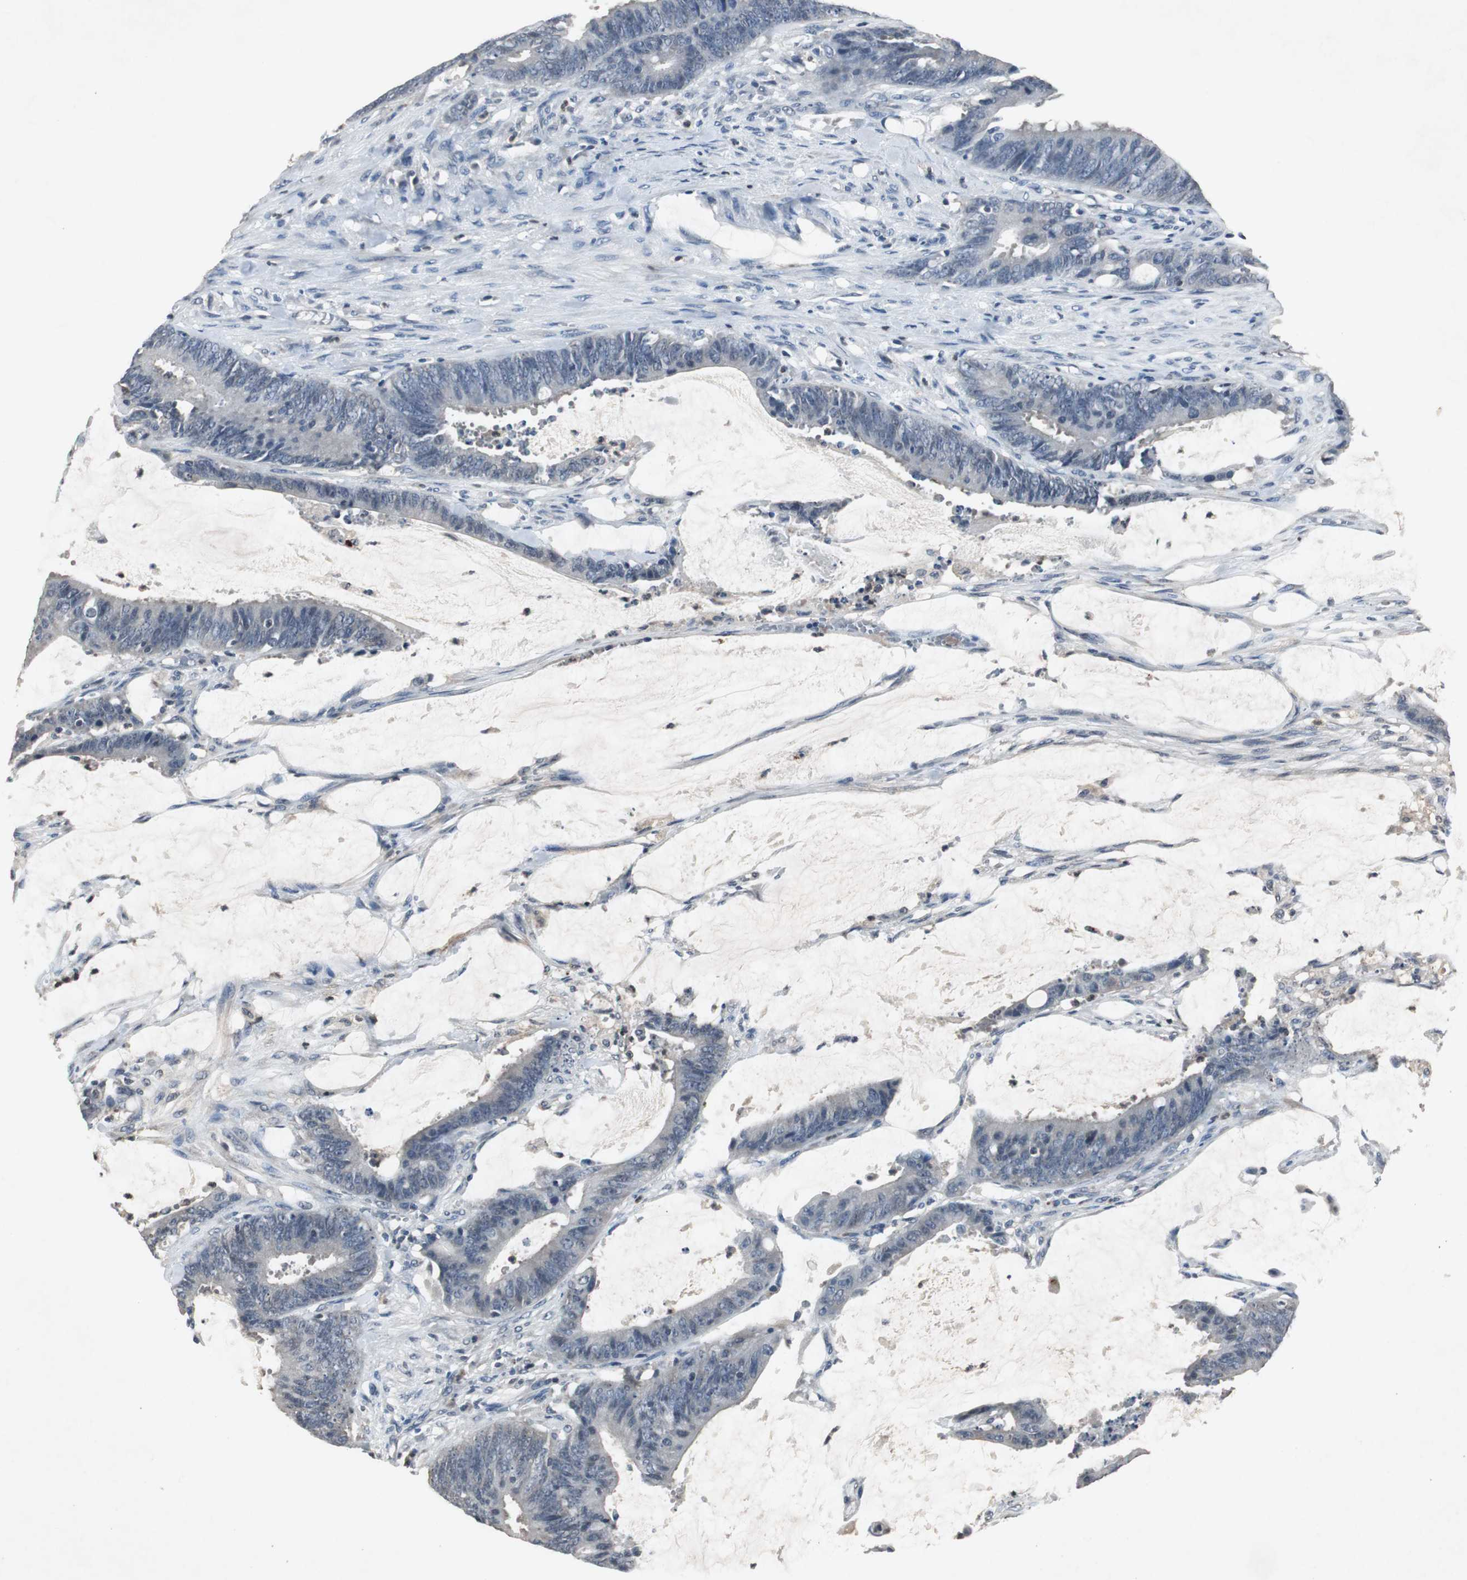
{"staining": {"intensity": "negative", "quantity": "none", "location": "none"}, "tissue": "colorectal cancer", "cell_type": "Tumor cells", "image_type": "cancer", "snomed": [{"axis": "morphology", "description": "Adenocarcinoma, NOS"}, {"axis": "topography", "description": "Rectum"}], "caption": "Colorectal adenocarcinoma was stained to show a protein in brown. There is no significant expression in tumor cells. (DAB (3,3'-diaminobenzidine) immunohistochemistry (IHC) visualized using brightfield microscopy, high magnification).", "gene": "ADNP2", "patient": {"sex": "female", "age": 66}}